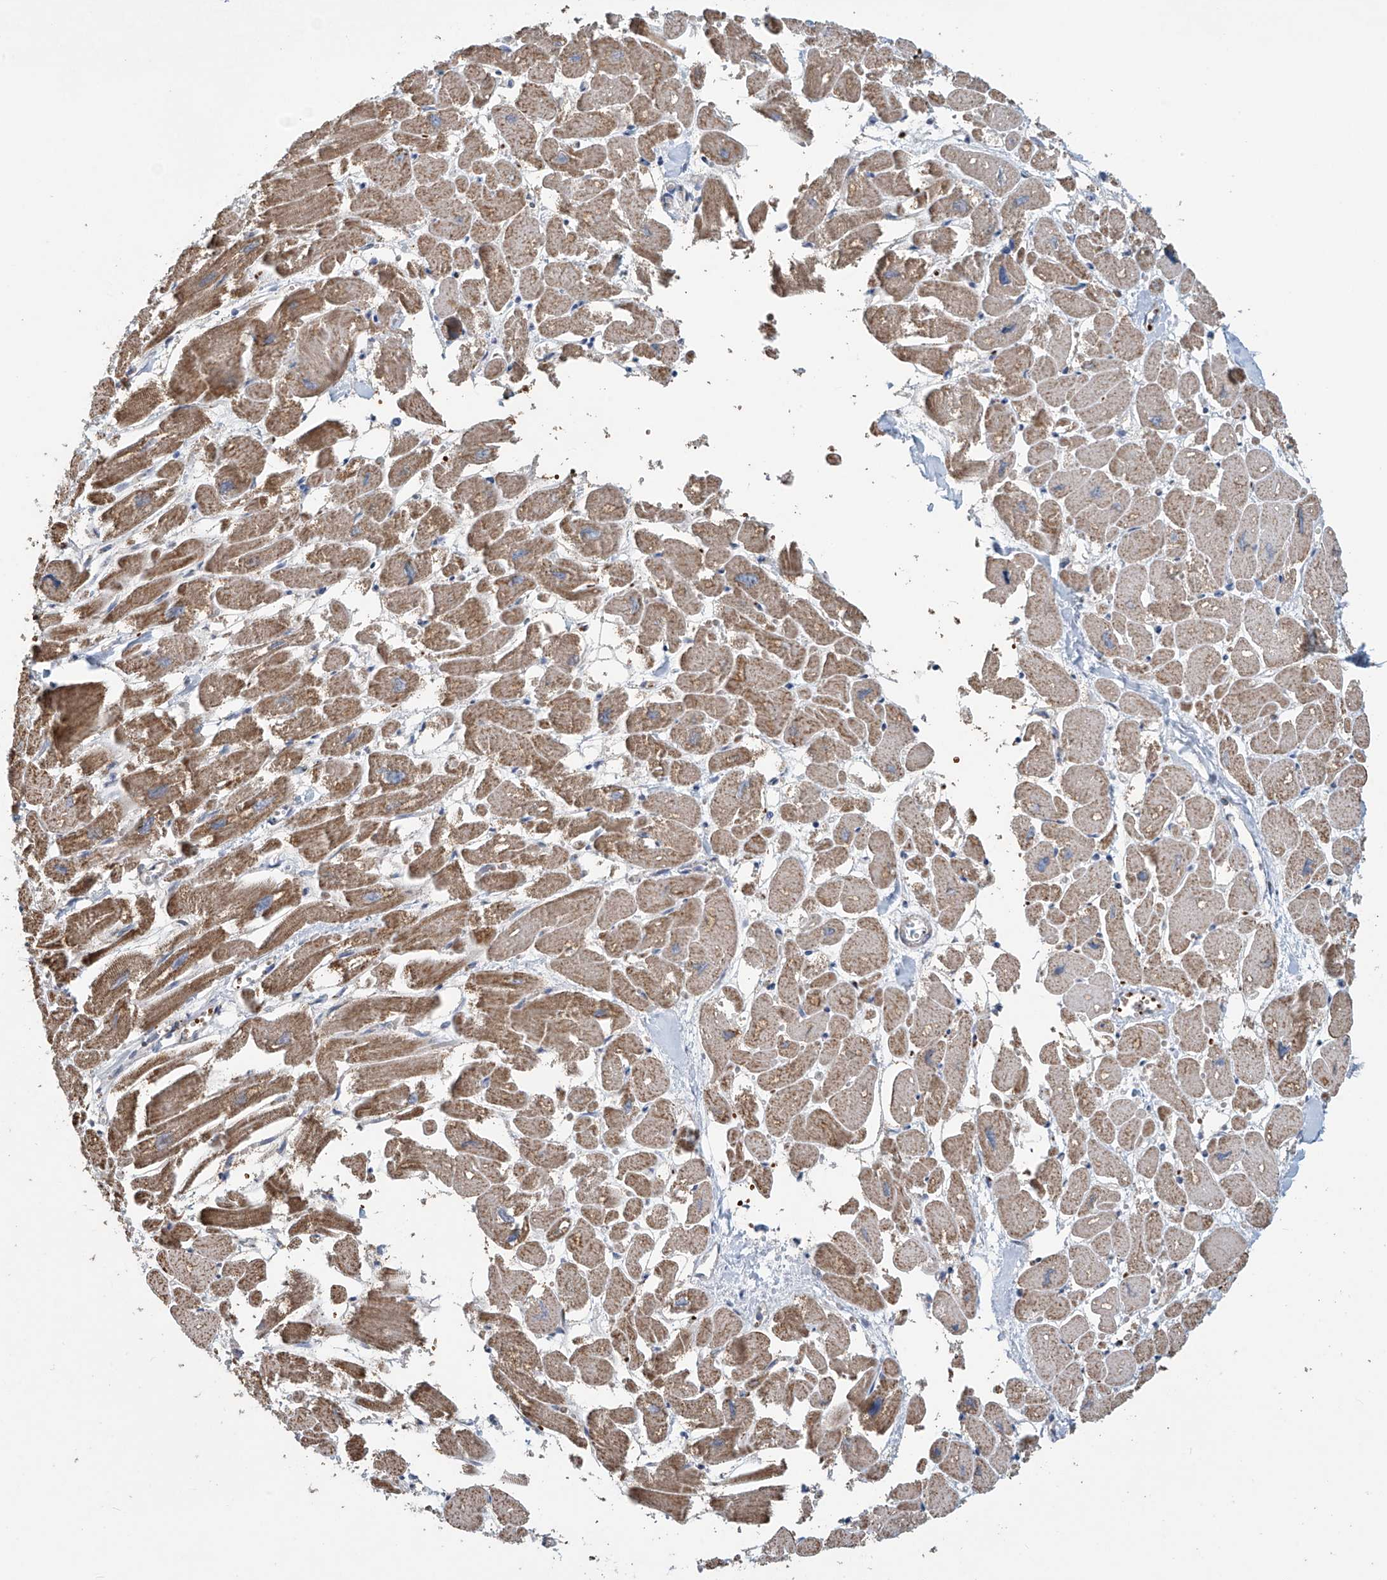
{"staining": {"intensity": "moderate", "quantity": ">75%", "location": "cytoplasmic/membranous"}, "tissue": "heart muscle", "cell_type": "Cardiomyocytes", "image_type": "normal", "snomed": [{"axis": "morphology", "description": "Normal tissue, NOS"}, {"axis": "topography", "description": "Heart"}], "caption": "Immunohistochemical staining of unremarkable human heart muscle exhibits moderate cytoplasmic/membranous protein positivity in about >75% of cardiomyocytes.", "gene": "COMMD1", "patient": {"sex": "male", "age": 54}}